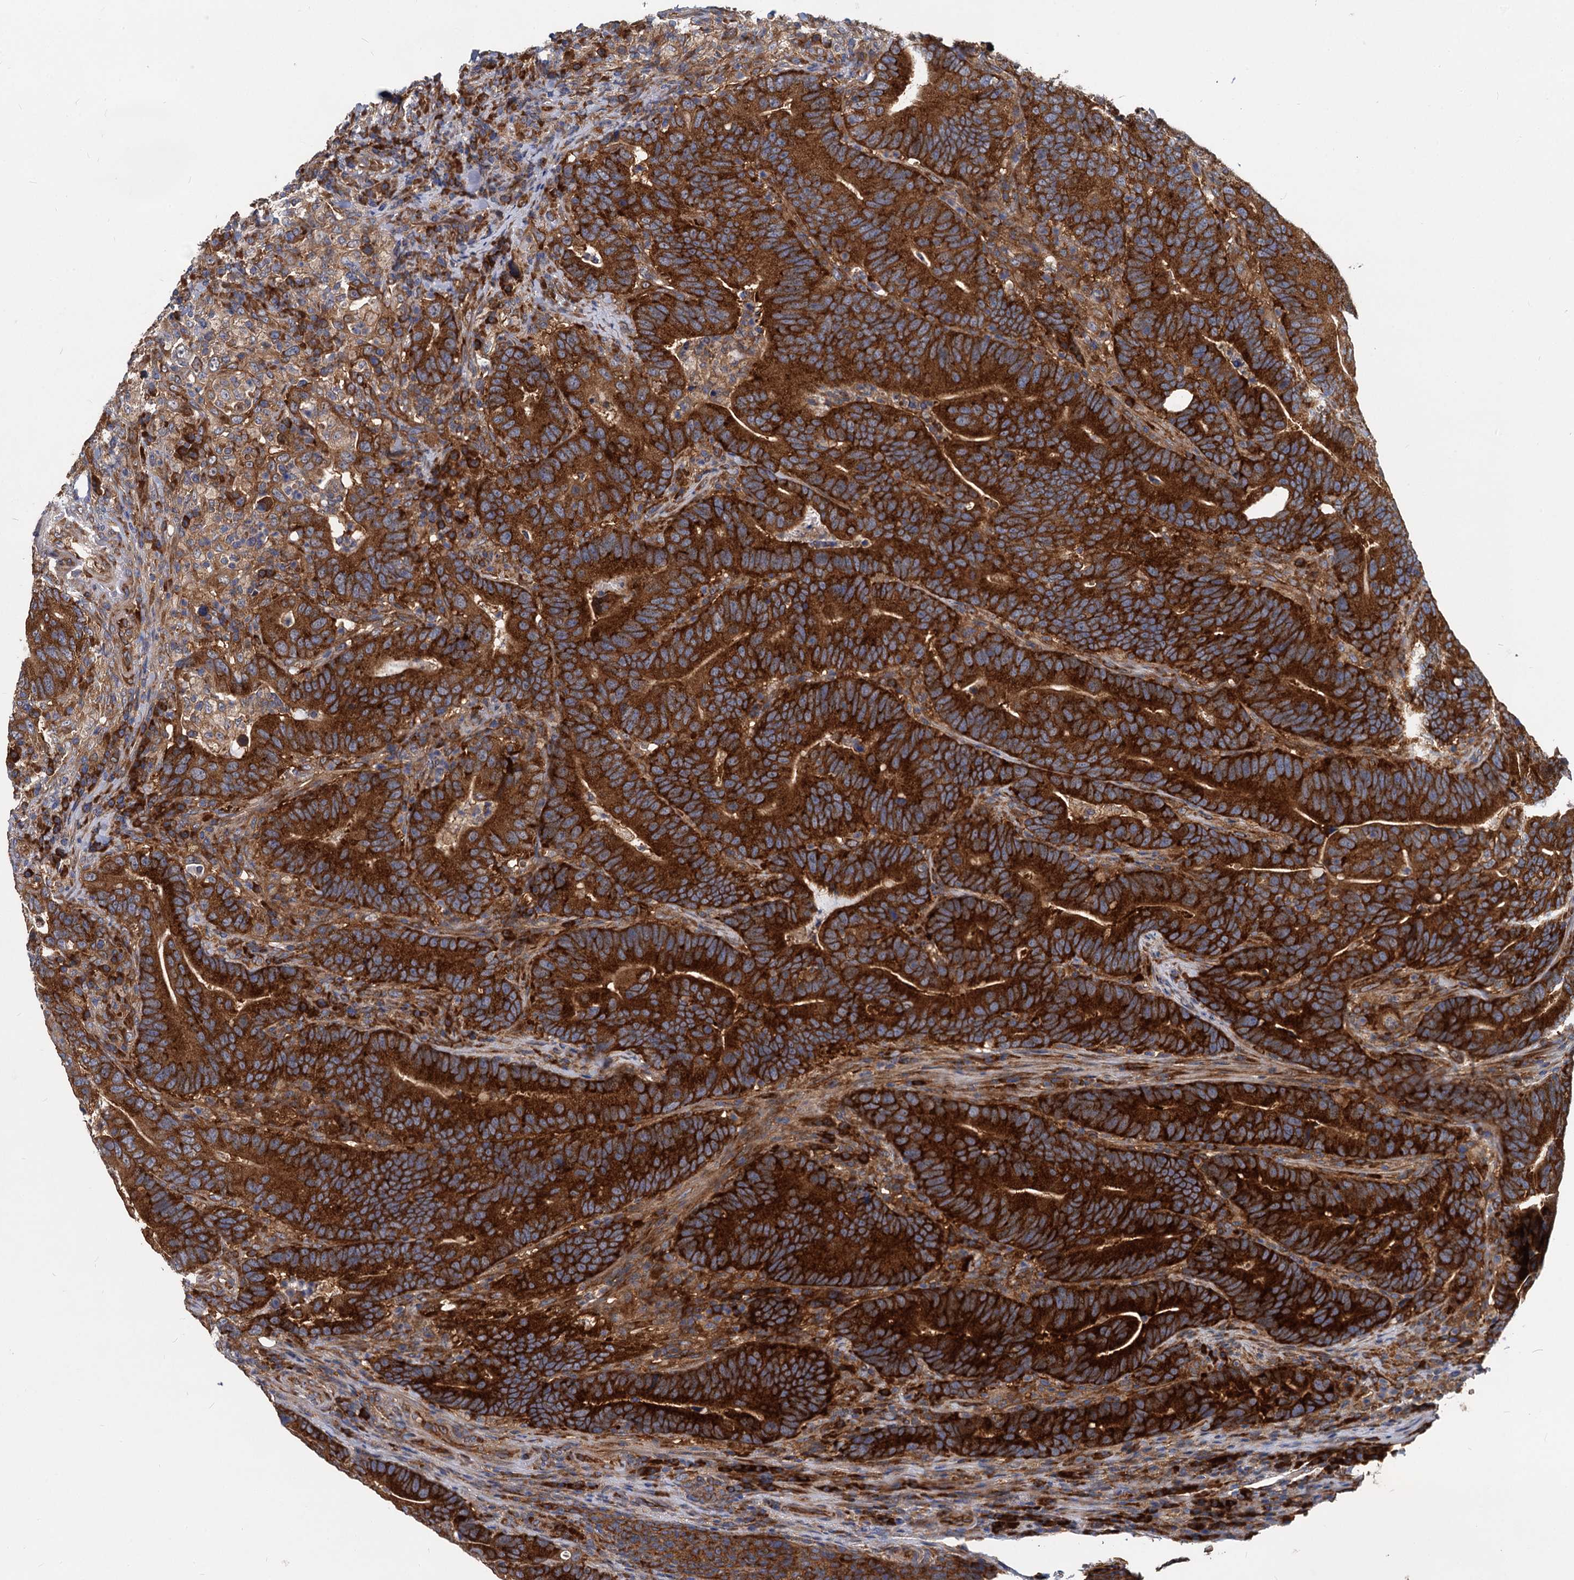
{"staining": {"intensity": "strong", "quantity": ">75%", "location": "cytoplasmic/membranous"}, "tissue": "colorectal cancer", "cell_type": "Tumor cells", "image_type": "cancer", "snomed": [{"axis": "morphology", "description": "Adenocarcinoma, NOS"}, {"axis": "topography", "description": "Colon"}], "caption": "DAB immunohistochemical staining of human colorectal adenocarcinoma demonstrates strong cytoplasmic/membranous protein positivity in about >75% of tumor cells. (DAB IHC, brown staining for protein, blue staining for nuclei).", "gene": "EIF2B2", "patient": {"sex": "female", "age": 66}}